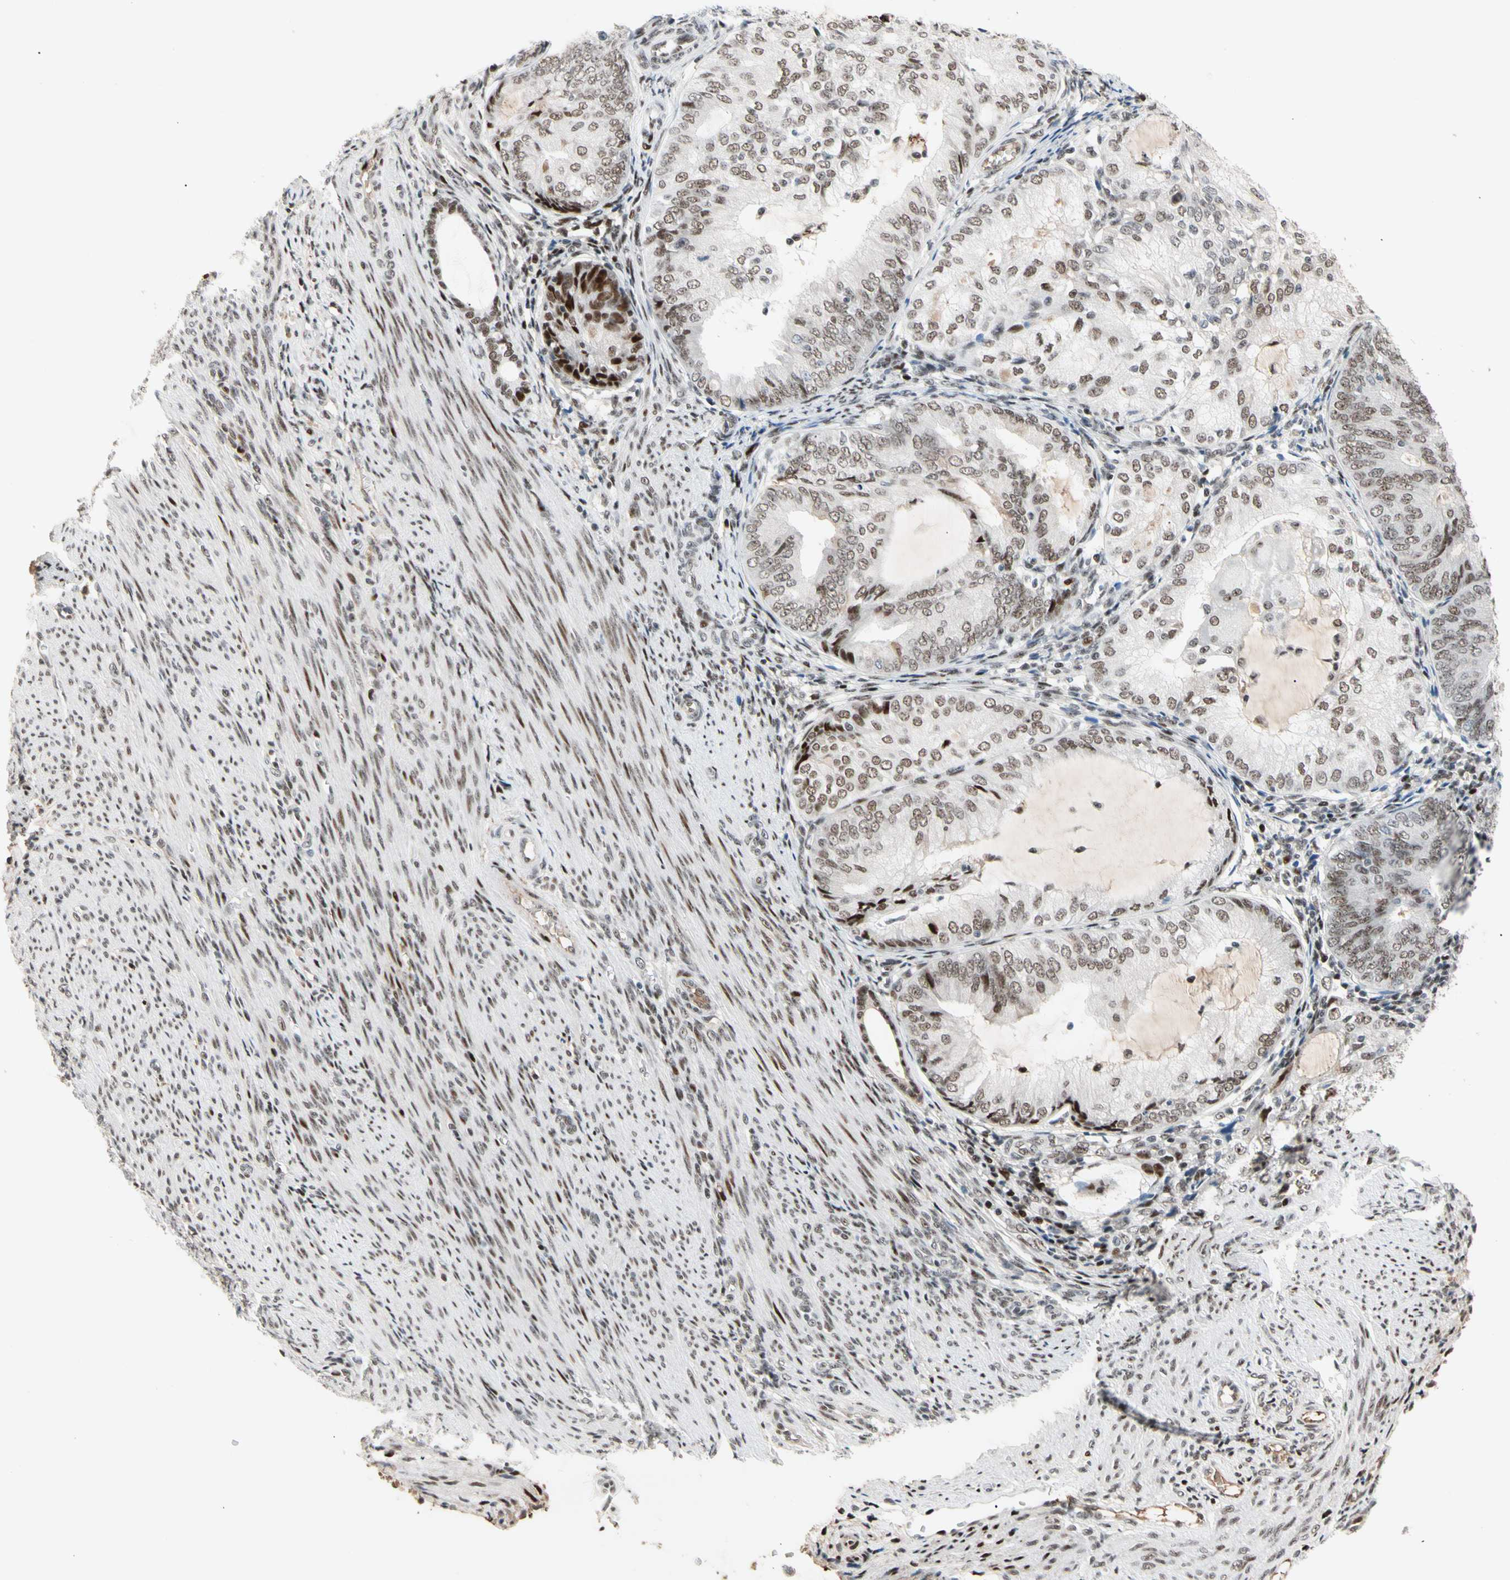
{"staining": {"intensity": "moderate", "quantity": ">75%", "location": "nuclear"}, "tissue": "endometrial cancer", "cell_type": "Tumor cells", "image_type": "cancer", "snomed": [{"axis": "morphology", "description": "Adenocarcinoma, NOS"}, {"axis": "topography", "description": "Endometrium"}], "caption": "The micrograph exhibits immunohistochemical staining of endometrial cancer (adenocarcinoma). There is moderate nuclear positivity is identified in about >75% of tumor cells. (DAB = brown stain, brightfield microscopy at high magnification).", "gene": "FOXO3", "patient": {"sex": "female", "age": 81}}